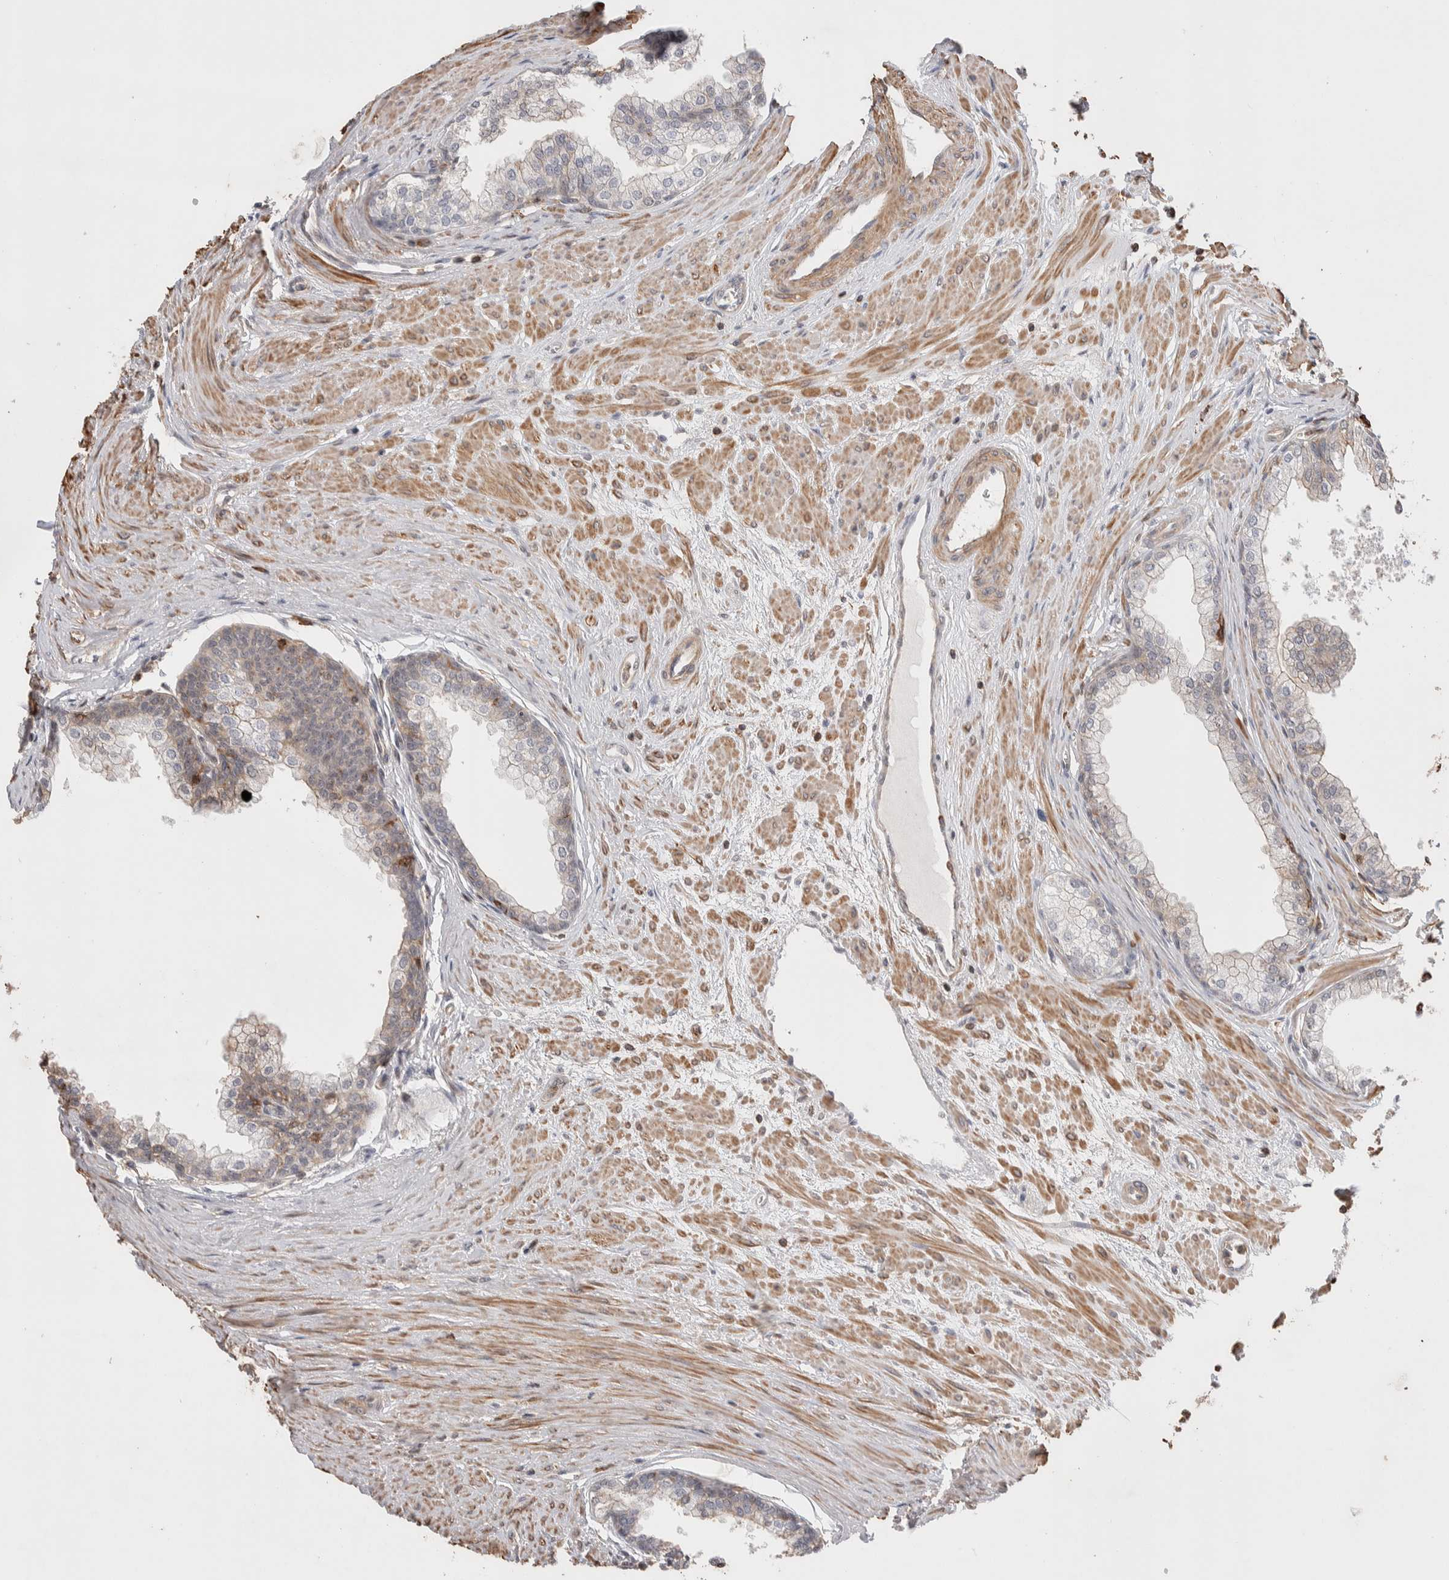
{"staining": {"intensity": "weak", "quantity": "<25%", "location": "cytoplasmic/membranous"}, "tissue": "prostate", "cell_type": "Glandular cells", "image_type": "normal", "snomed": [{"axis": "morphology", "description": "Normal tissue, NOS"}, {"axis": "morphology", "description": "Urothelial carcinoma, Low grade"}, {"axis": "topography", "description": "Urinary bladder"}, {"axis": "topography", "description": "Prostate"}], "caption": "DAB (3,3'-diaminobenzidine) immunohistochemical staining of benign human prostate shows no significant positivity in glandular cells.", "gene": "ZNF704", "patient": {"sex": "male", "age": 60}}